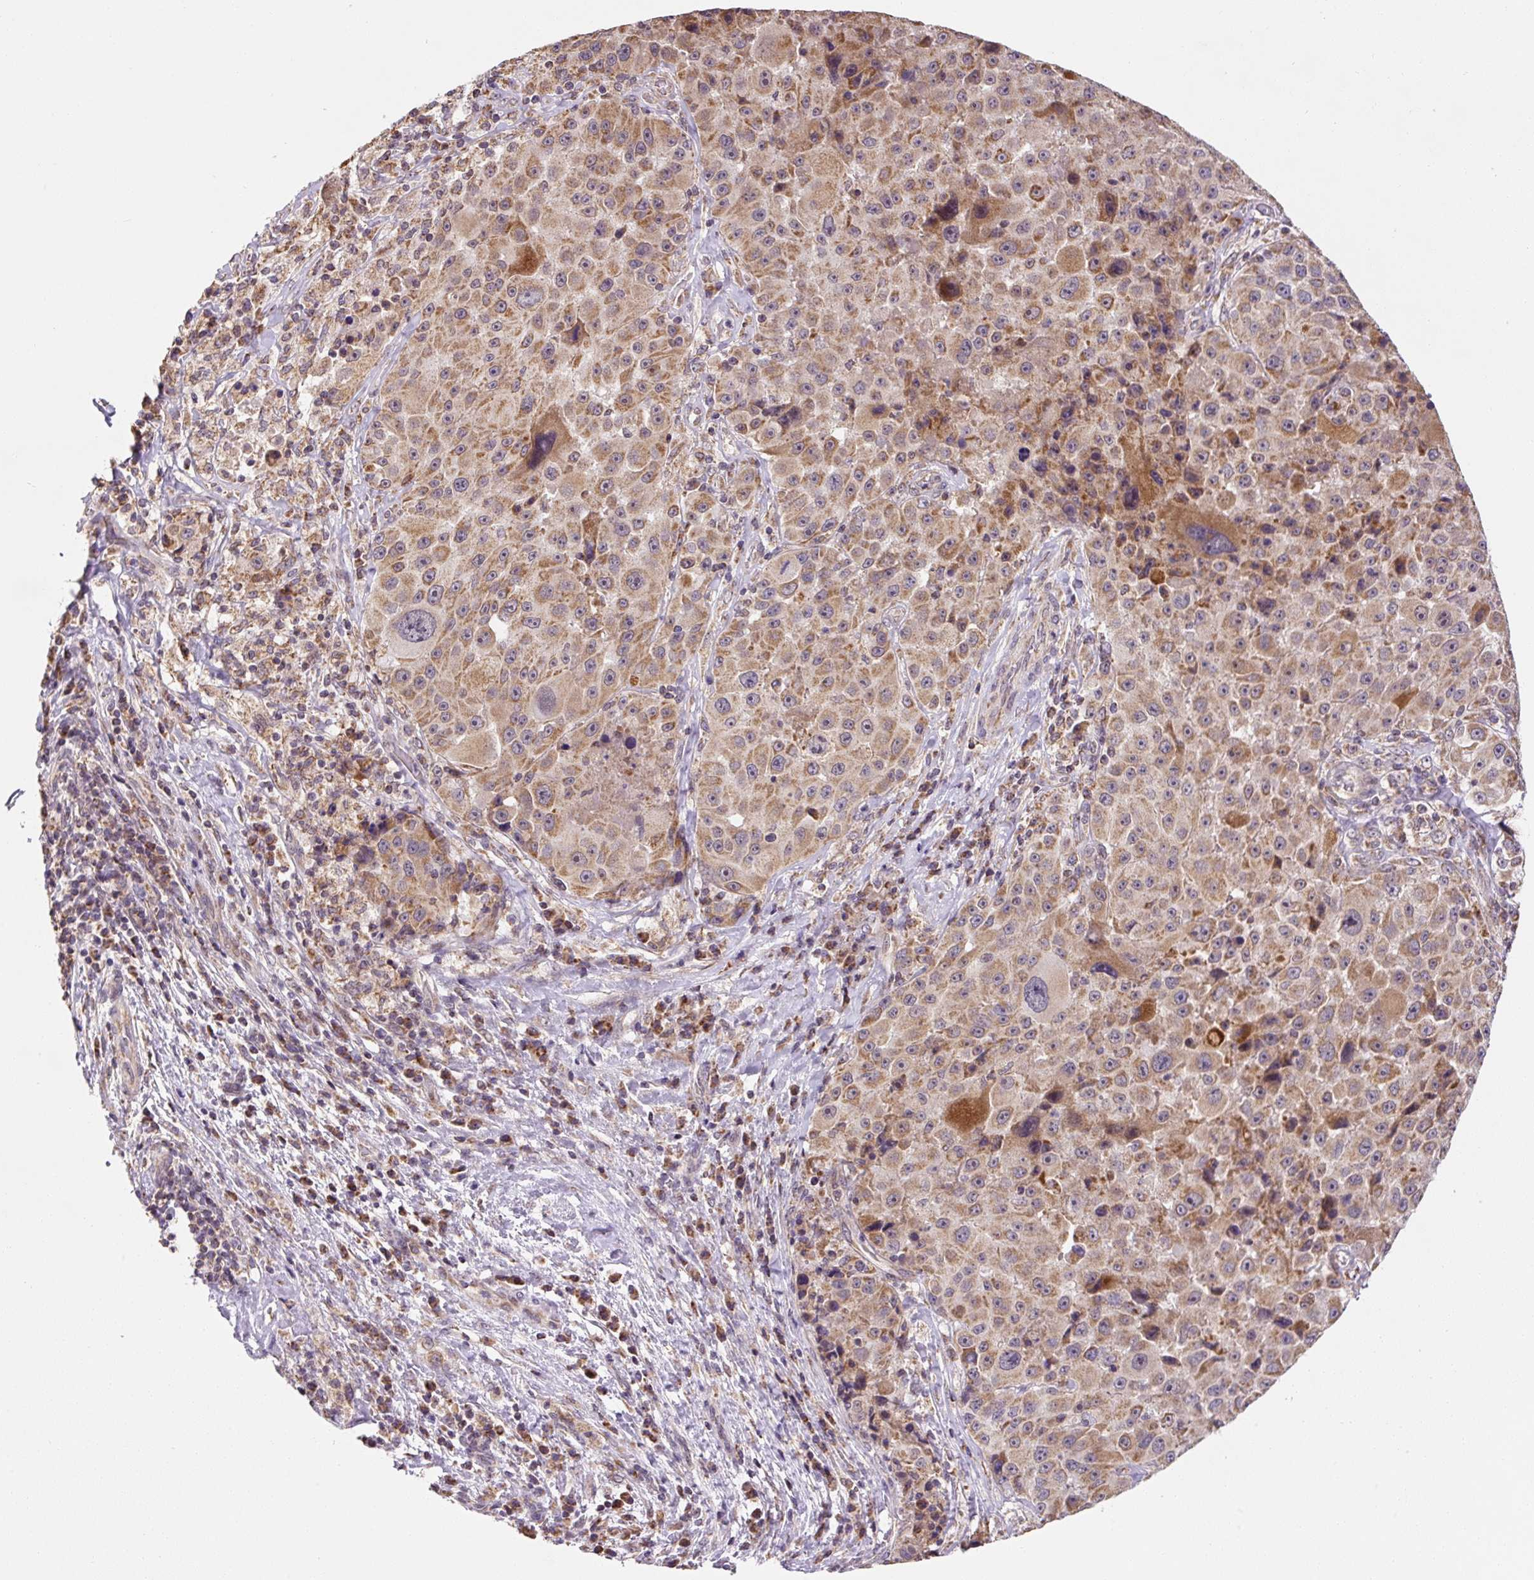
{"staining": {"intensity": "moderate", "quantity": ">75%", "location": "cytoplasmic/membranous"}, "tissue": "melanoma", "cell_type": "Tumor cells", "image_type": "cancer", "snomed": [{"axis": "morphology", "description": "Malignant melanoma, Metastatic site"}, {"axis": "topography", "description": "Lymph node"}], "caption": "This is a histology image of immunohistochemistry staining of melanoma, which shows moderate expression in the cytoplasmic/membranous of tumor cells.", "gene": "MFSD9", "patient": {"sex": "male", "age": 62}}